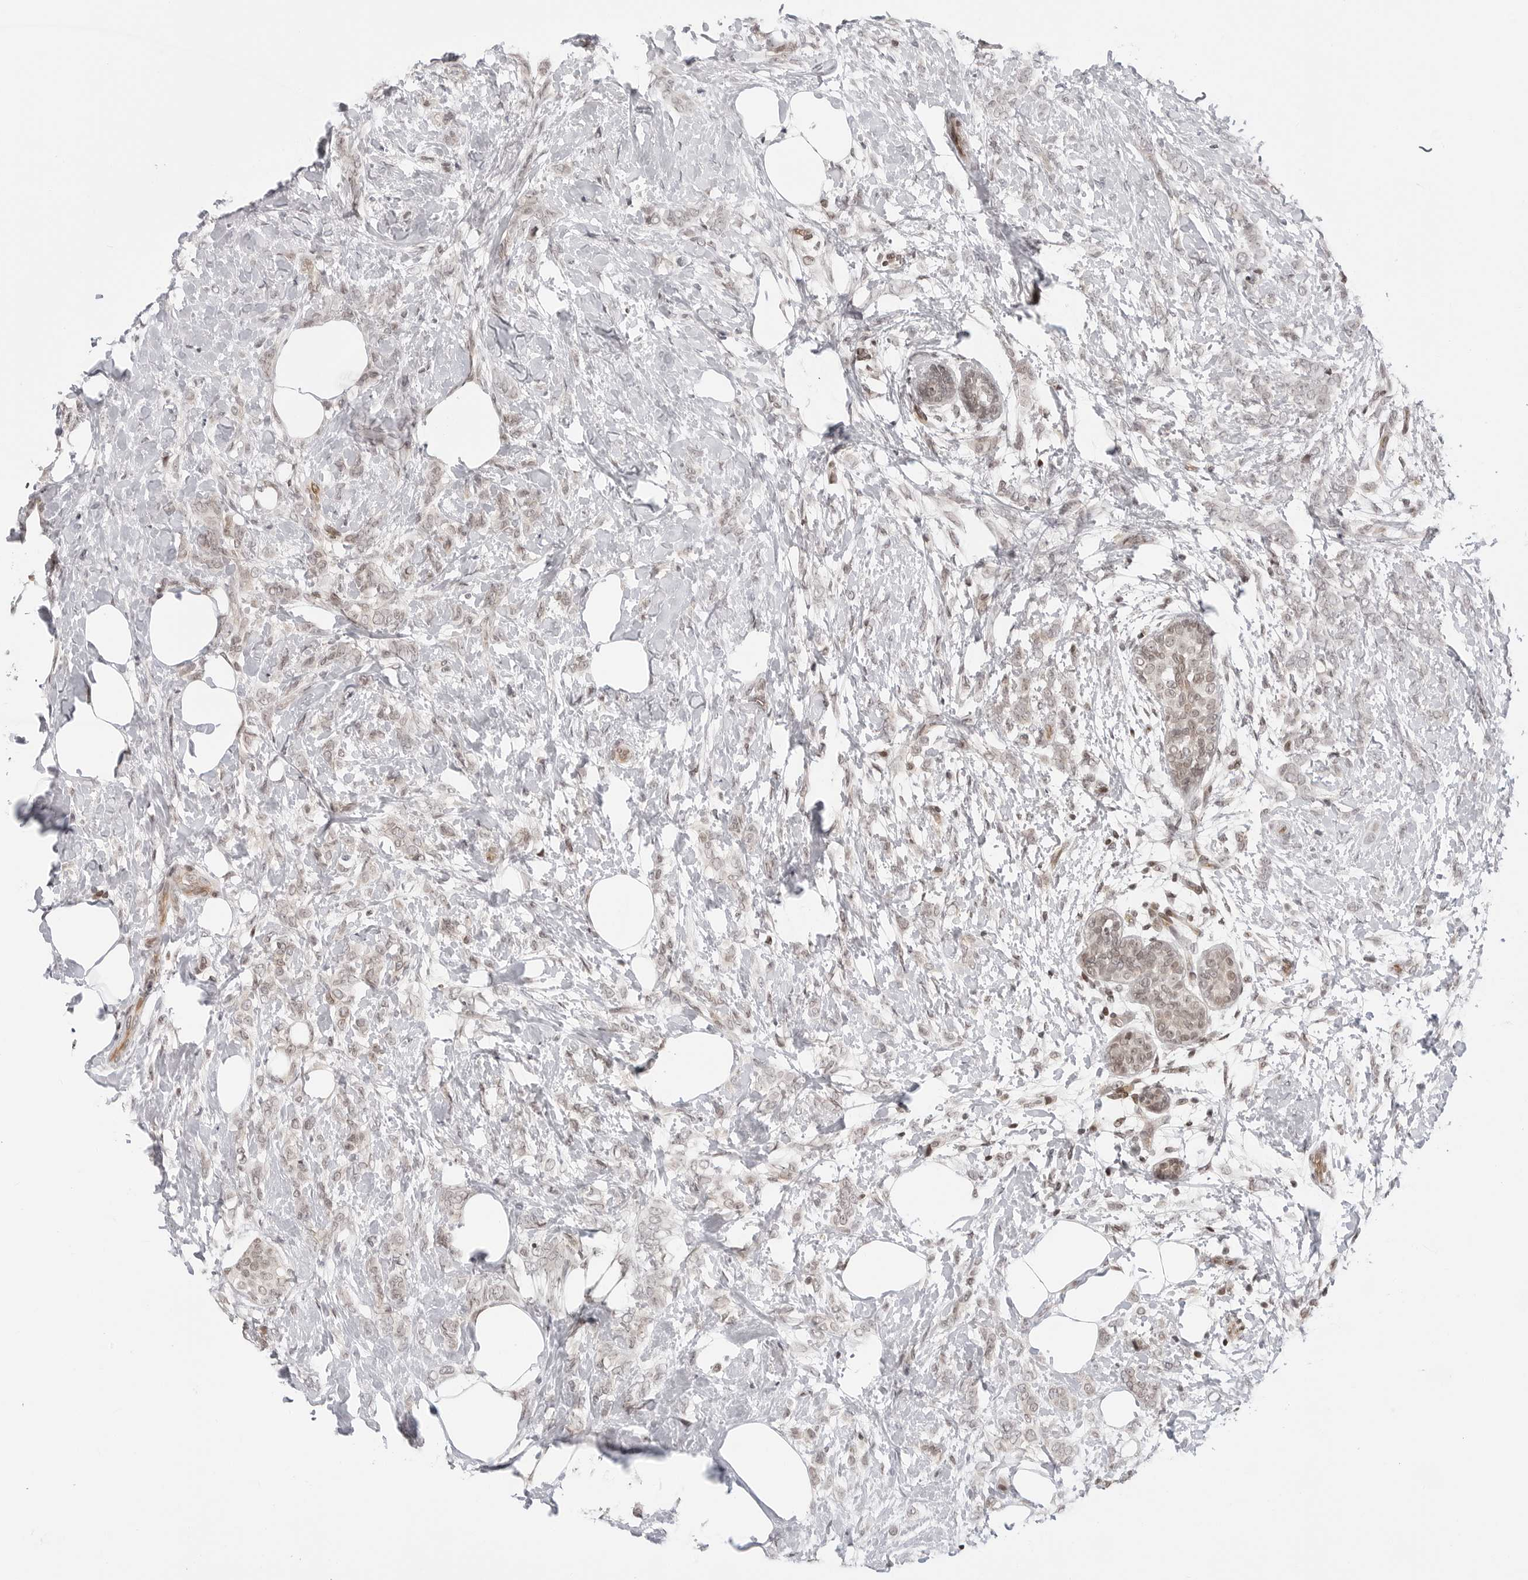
{"staining": {"intensity": "weak", "quantity": "<25%", "location": "cytoplasmic/membranous,nuclear"}, "tissue": "breast cancer", "cell_type": "Tumor cells", "image_type": "cancer", "snomed": [{"axis": "morphology", "description": "Lobular carcinoma, in situ"}, {"axis": "morphology", "description": "Lobular carcinoma"}, {"axis": "topography", "description": "Breast"}], "caption": "This is an immunohistochemistry (IHC) photomicrograph of human lobular carcinoma in situ (breast). There is no staining in tumor cells.", "gene": "C8orf33", "patient": {"sex": "female", "age": 41}}